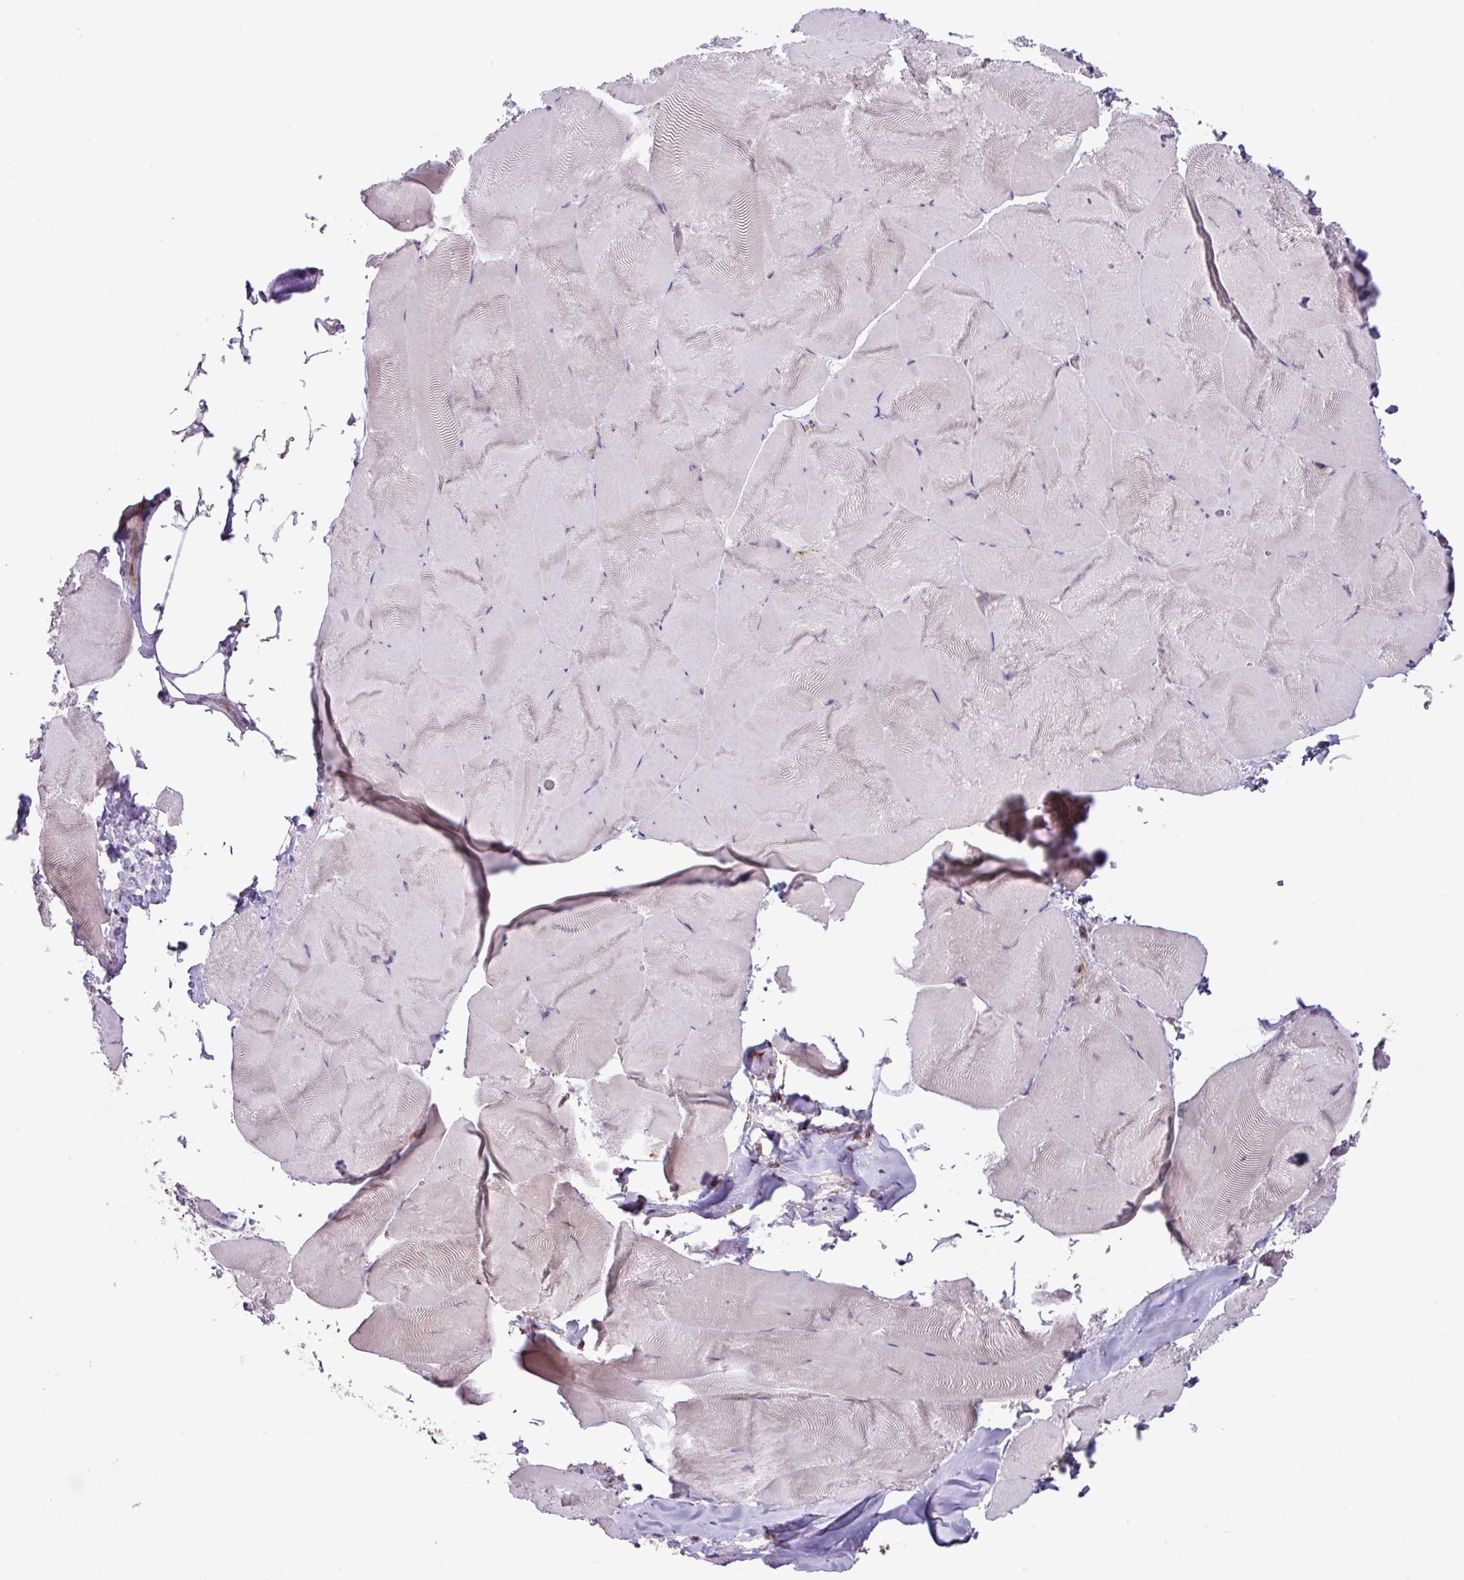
{"staining": {"intensity": "negative", "quantity": "none", "location": "none"}, "tissue": "skeletal muscle", "cell_type": "Myocytes", "image_type": "normal", "snomed": [{"axis": "morphology", "description": "Normal tissue, NOS"}, {"axis": "topography", "description": "Skeletal muscle"}], "caption": "Immunohistochemical staining of unremarkable human skeletal muscle demonstrates no significant positivity in myocytes.", "gene": "SLC39A7", "patient": {"sex": "female", "age": 64}}